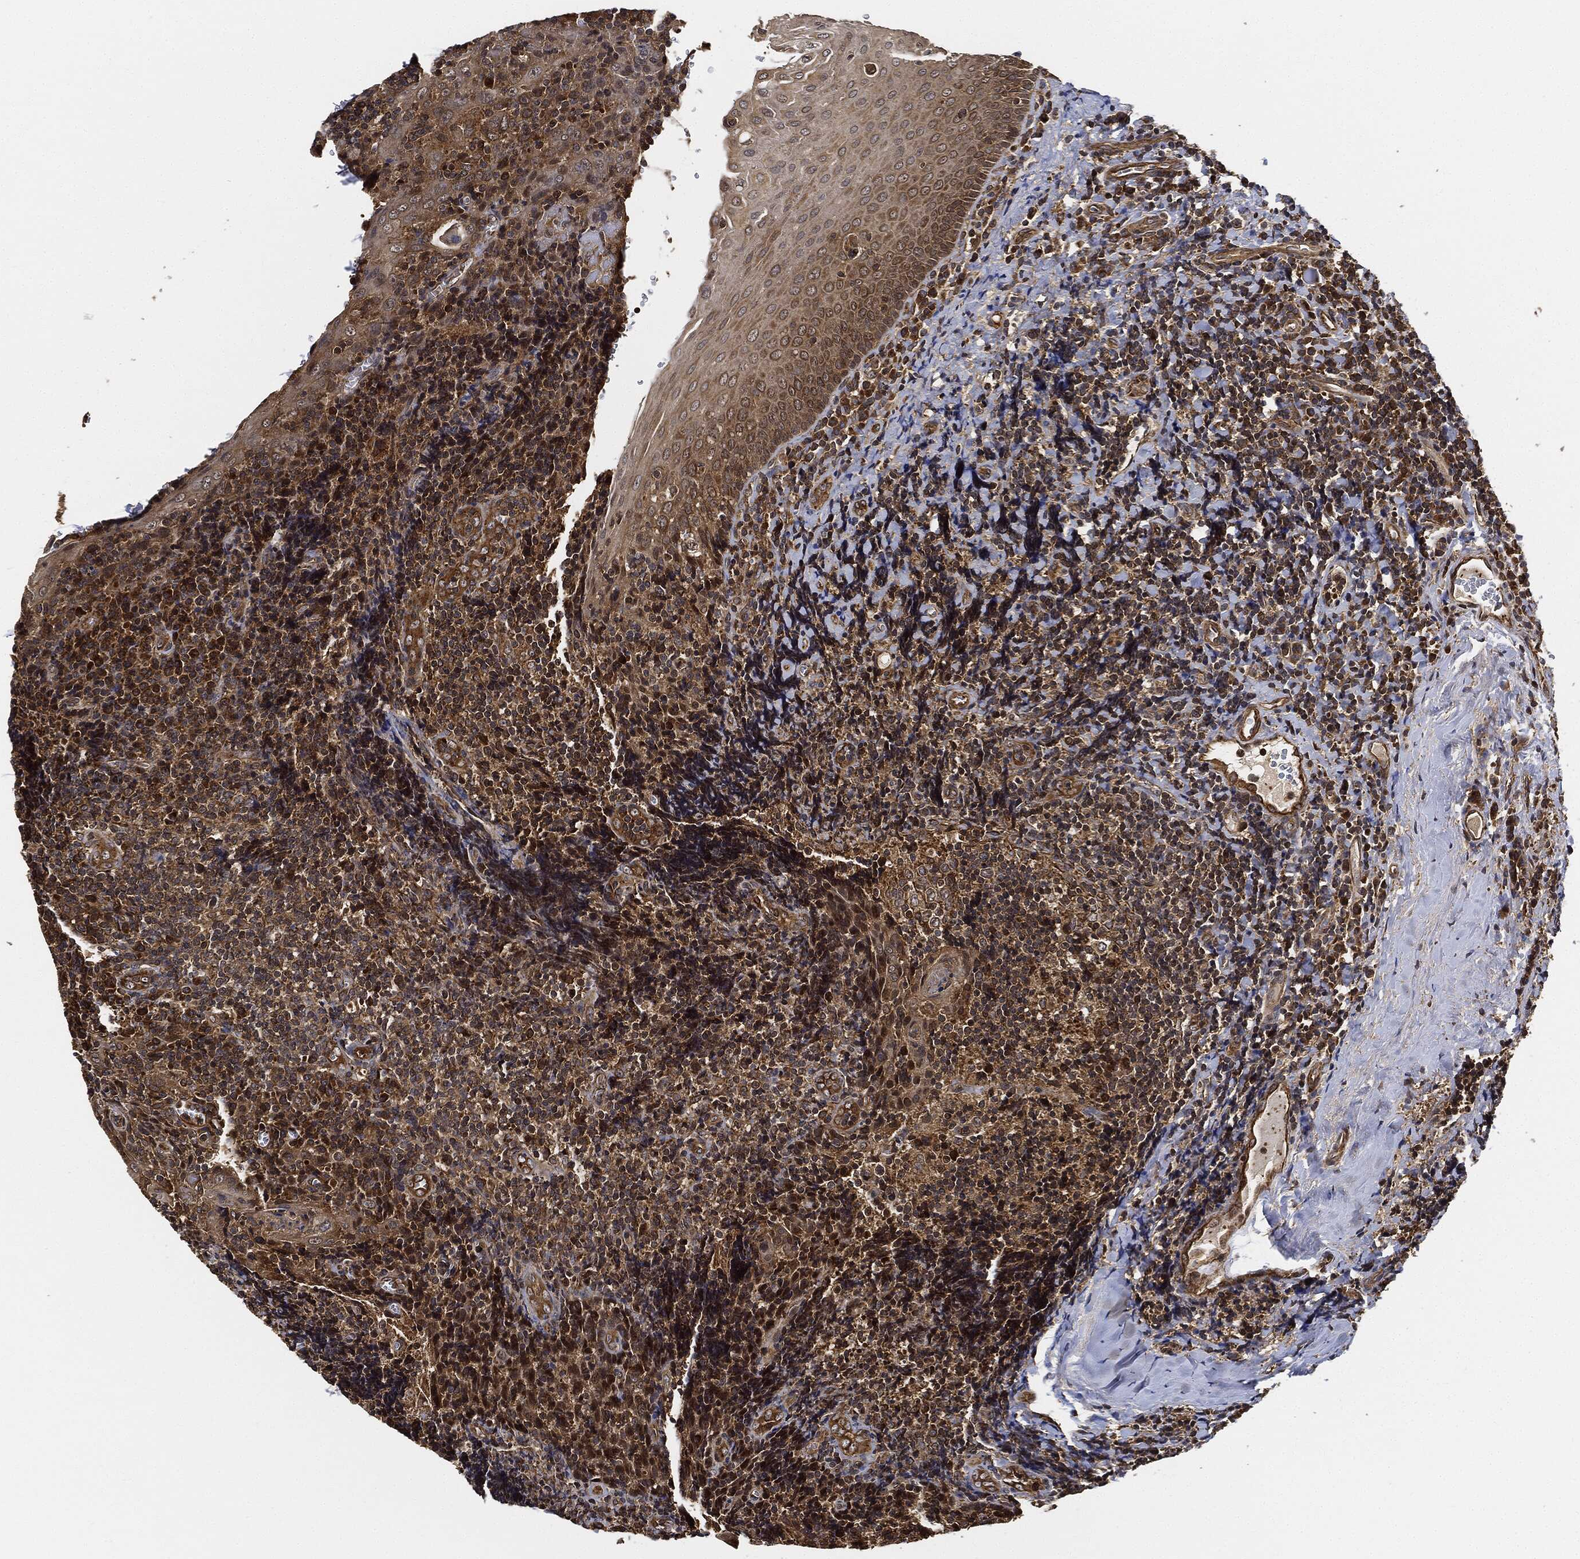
{"staining": {"intensity": "moderate", "quantity": ">75%", "location": "cytoplasmic/membranous"}, "tissue": "tonsil", "cell_type": "Germinal center cells", "image_type": "normal", "snomed": [{"axis": "morphology", "description": "Normal tissue, NOS"}, {"axis": "morphology", "description": "Inflammation, NOS"}, {"axis": "topography", "description": "Tonsil"}], "caption": "Tonsil stained for a protein (brown) demonstrates moderate cytoplasmic/membranous positive expression in approximately >75% of germinal center cells.", "gene": "CEP290", "patient": {"sex": "female", "age": 31}}